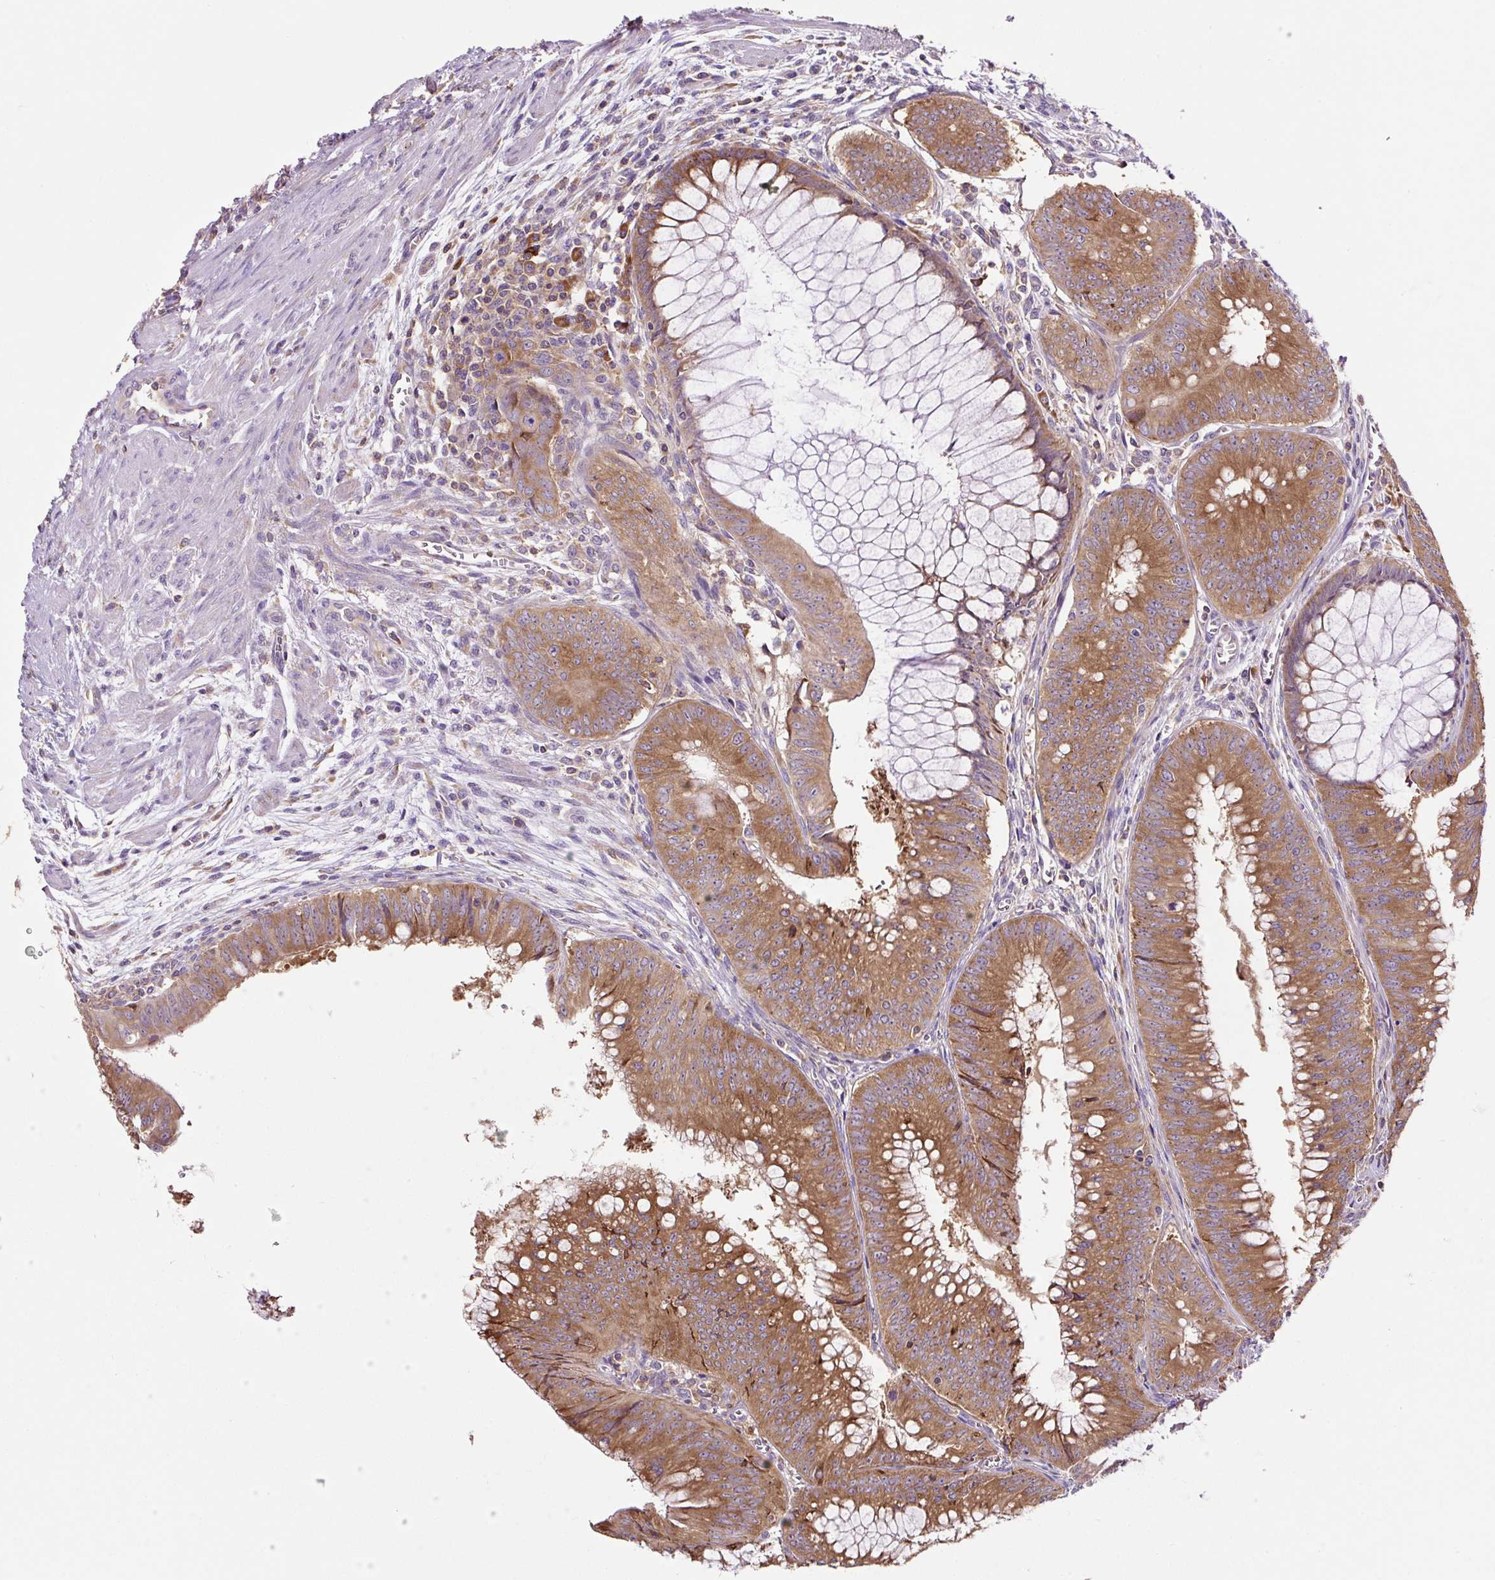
{"staining": {"intensity": "moderate", "quantity": ">75%", "location": "cytoplasmic/membranous"}, "tissue": "colorectal cancer", "cell_type": "Tumor cells", "image_type": "cancer", "snomed": [{"axis": "morphology", "description": "Adenocarcinoma, NOS"}, {"axis": "topography", "description": "Rectum"}], "caption": "Immunohistochemical staining of colorectal cancer demonstrates medium levels of moderate cytoplasmic/membranous protein expression in approximately >75% of tumor cells. (IHC, brightfield microscopy, high magnification).", "gene": "RPS23", "patient": {"sex": "female", "age": 72}}